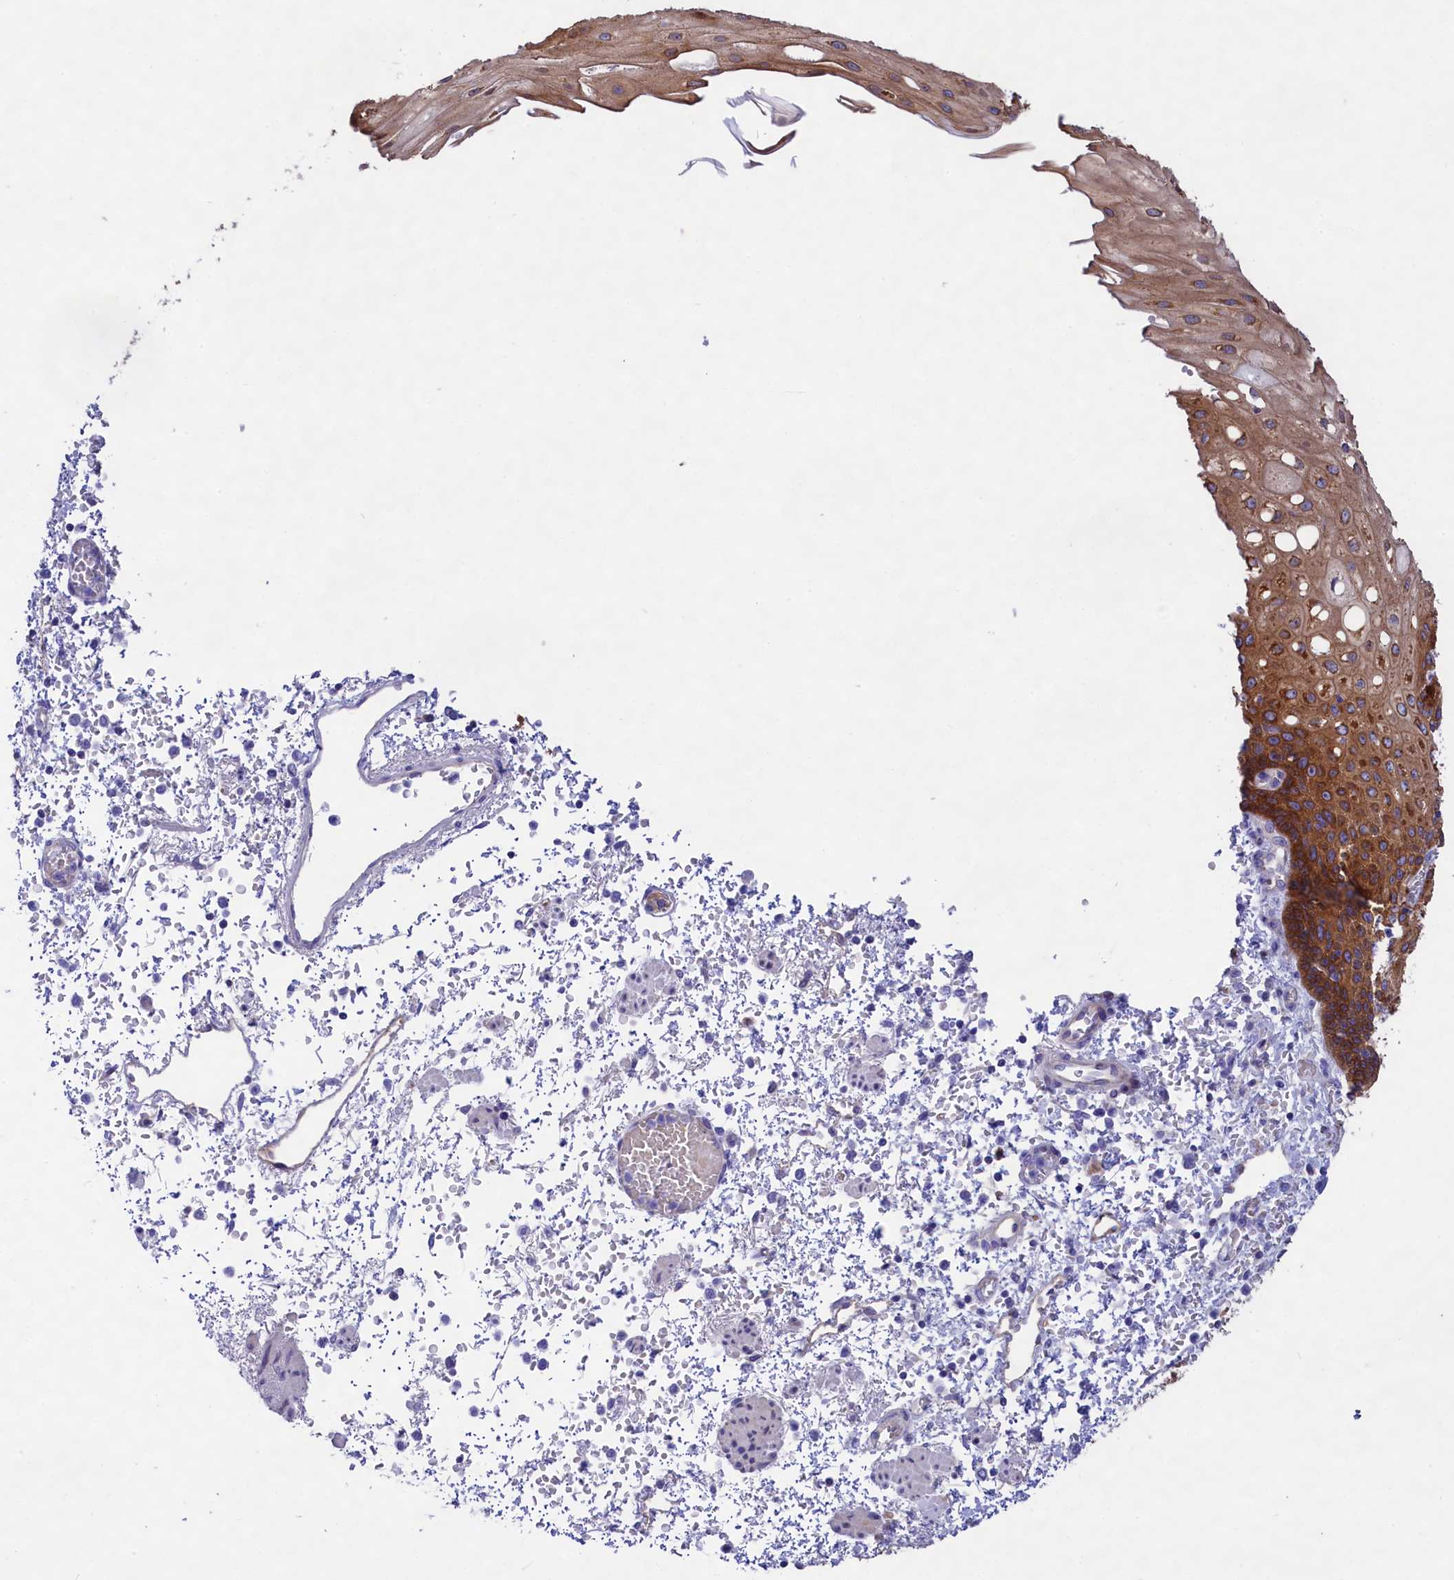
{"staining": {"intensity": "strong", "quantity": ">75%", "location": "cytoplasmic/membranous"}, "tissue": "esophagus", "cell_type": "Squamous epithelial cells", "image_type": "normal", "snomed": [{"axis": "morphology", "description": "Normal tissue, NOS"}, {"axis": "topography", "description": "Esophagus"}], "caption": "Esophagus stained with immunohistochemistry shows strong cytoplasmic/membranous expression in approximately >75% of squamous epithelial cells. (DAB (3,3'-diaminobenzidine) IHC, brown staining for protein, blue staining for nuclei).", "gene": "PPP1R13L", "patient": {"sex": "male", "age": 81}}